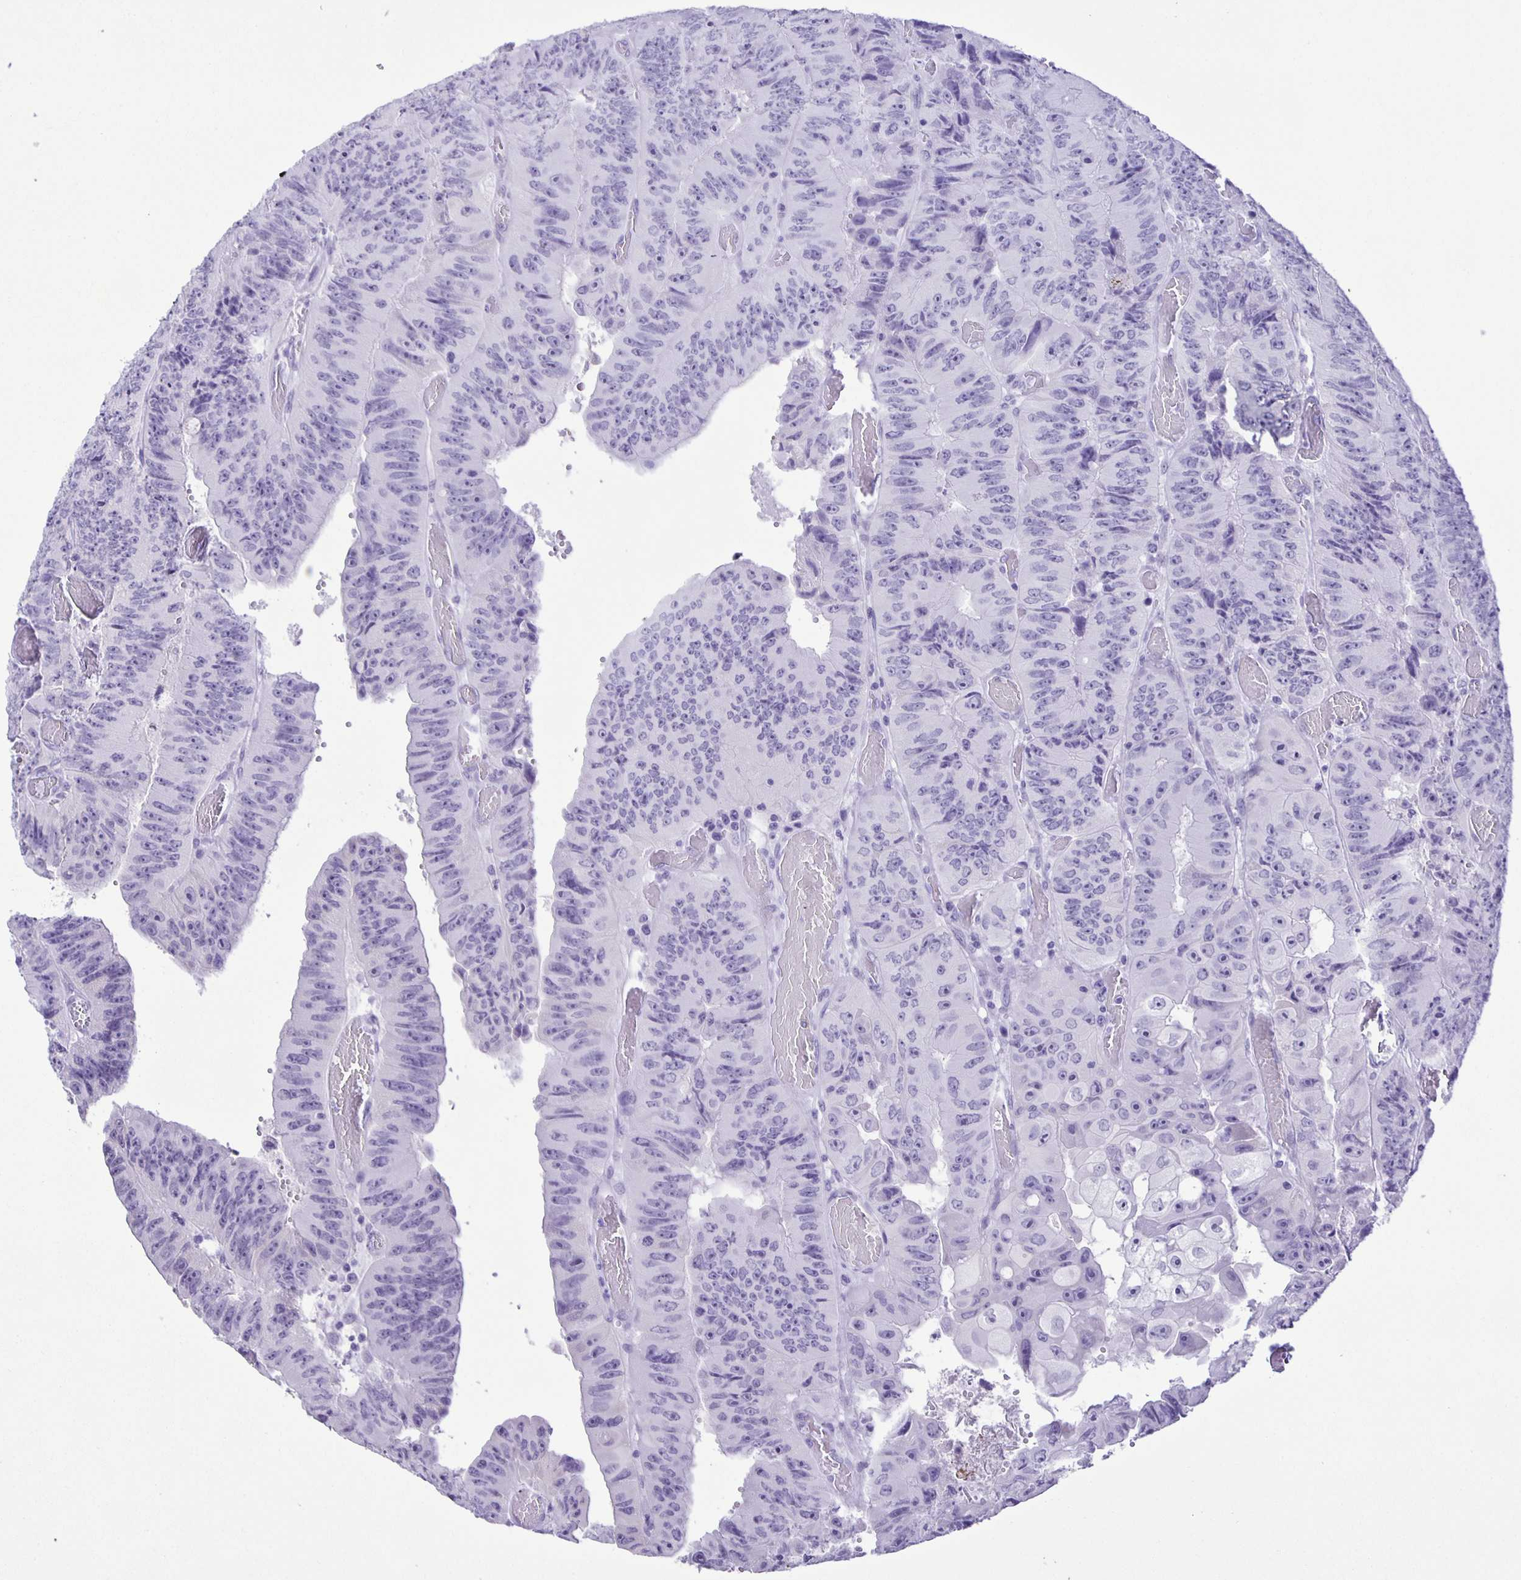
{"staining": {"intensity": "negative", "quantity": "none", "location": "none"}, "tissue": "colorectal cancer", "cell_type": "Tumor cells", "image_type": "cancer", "snomed": [{"axis": "morphology", "description": "Adenocarcinoma, NOS"}, {"axis": "topography", "description": "Colon"}], "caption": "This is an immunohistochemistry histopathology image of colorectal cancer. There is no positivity in tumor cells.", "gene": "EZHIP", "patient": {"sex": "female", "age": 84}}